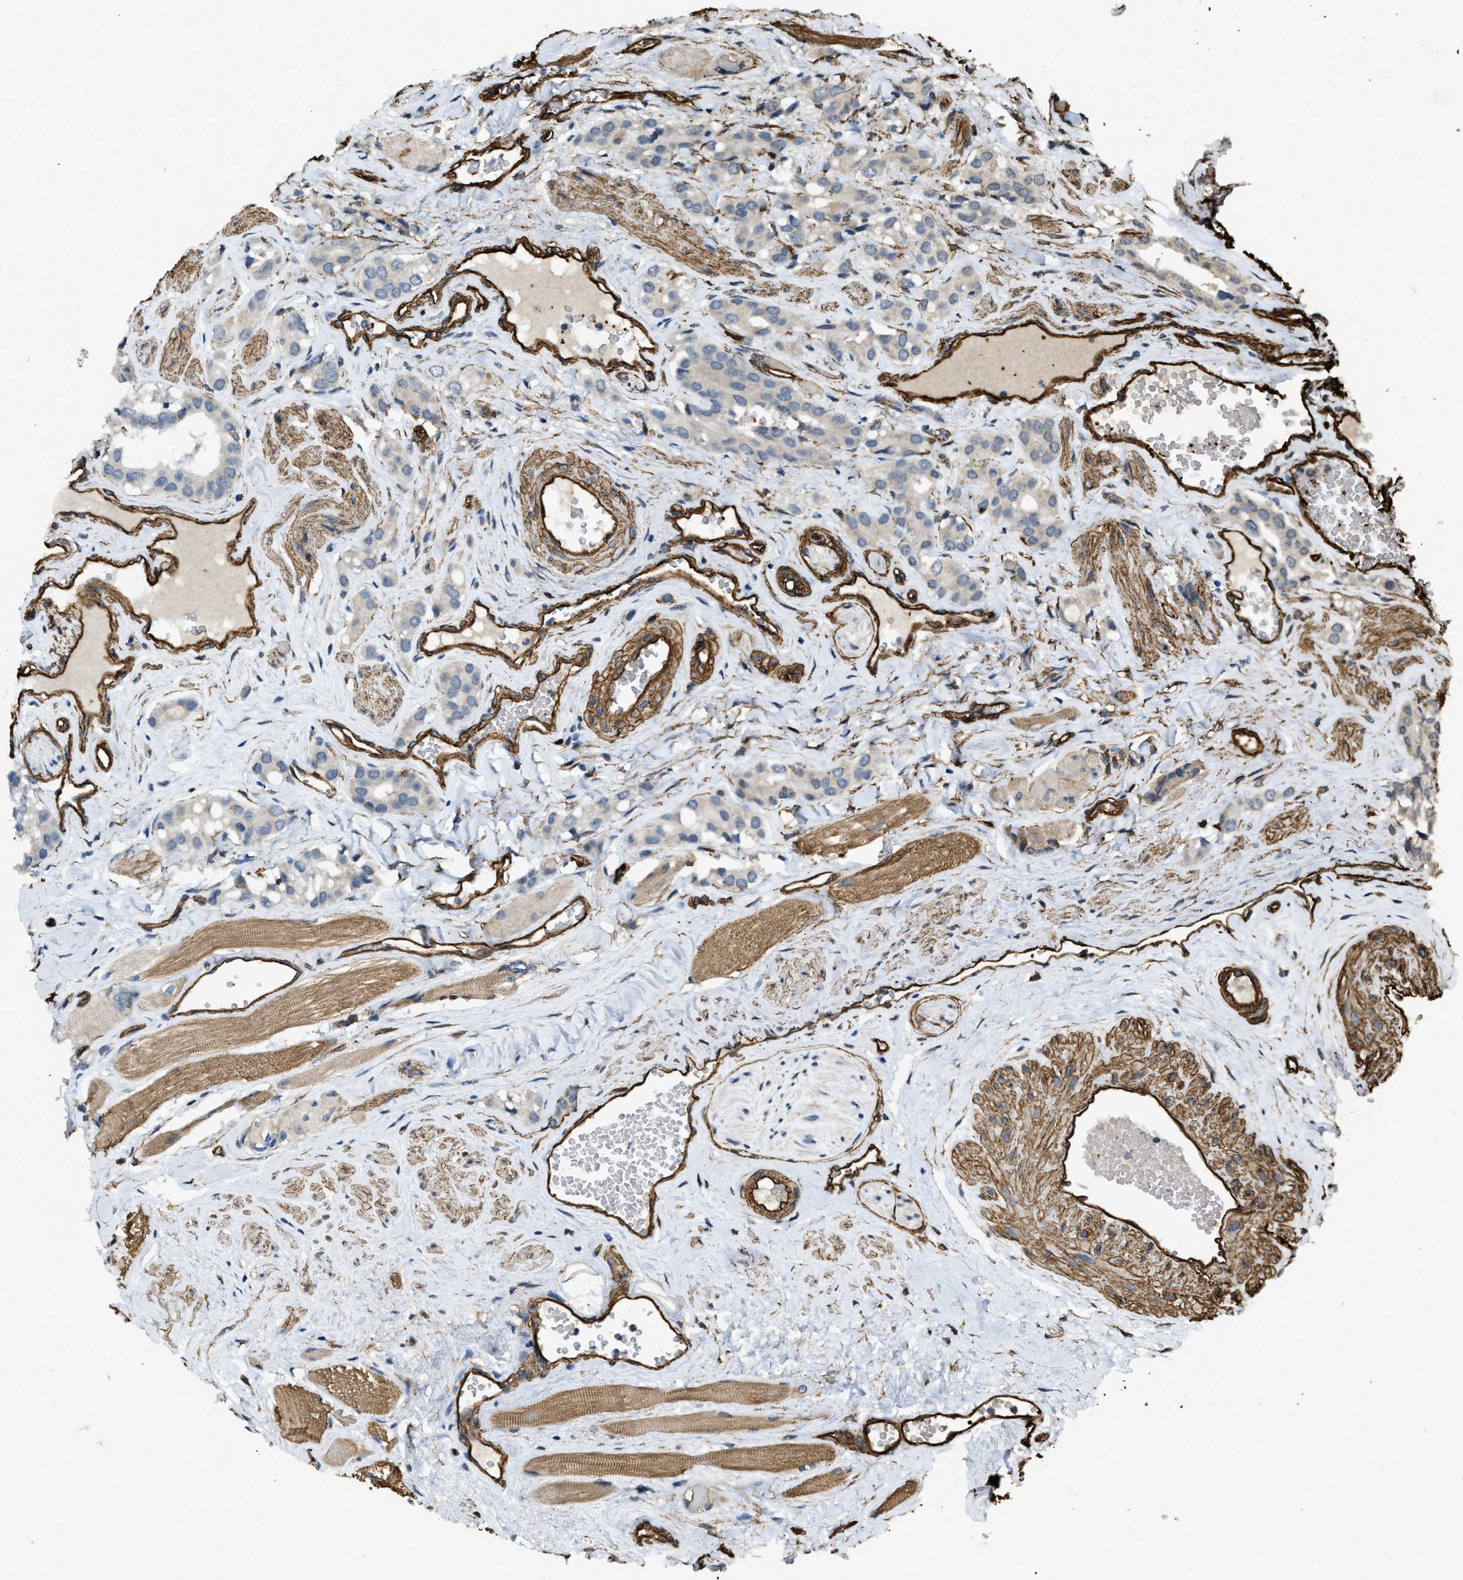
{"staining": {"intensity": "negative", "quantity": "none", "location": "none"}, "tissue": "prostate cancer", "cell_type": "Tumor cells", "image_type": "cancer", "snomed": [{"axis": "morphology", "description": "Adenocarcinoma, High grade"}, {"axis": "topography", "description": "Prostate"}], "caption": "Tumor cells show no significant staining in high-grade adenocarcinoma (prostate). Nuclei are stained in blue.", "gene": "NMB", "patient": {"sex": "male", "age": 52}}